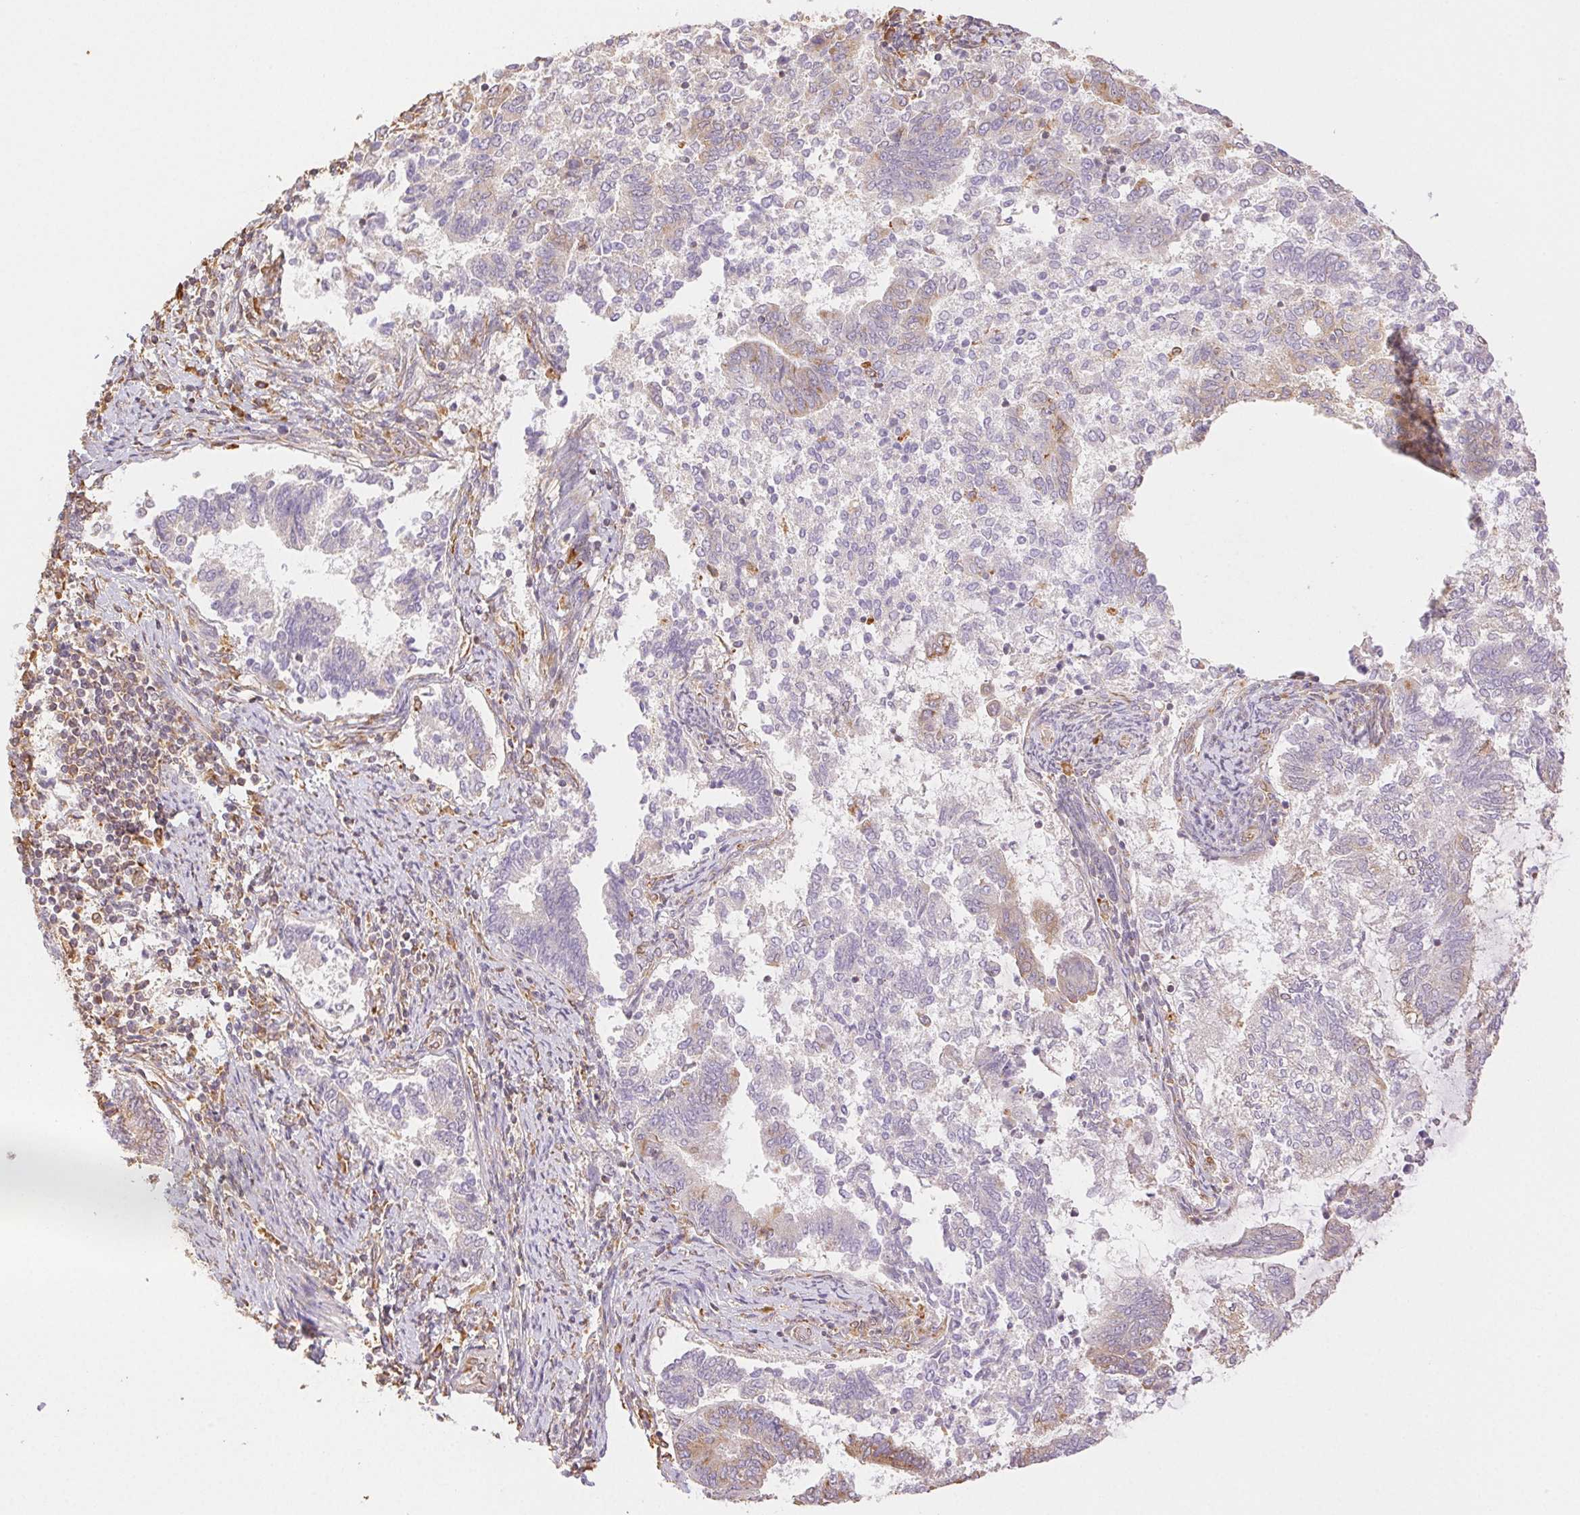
{"staining": {"intensity": "weak", "quantity": "<25%", "location": "cytoplasmic/membranous"}, "tissue": "endometrial cancer", "cell_type": "Tumor cells", "image_type": "cancer", "snomed": [{"axis": "morphology", "description": "Adenocarcinoma, NOS"}, {"axis": "topography", "description": "Endometrium"}], "caption": "The image shows no staining of tumor cells in endometrial cancer. (Brightfield microscopy of DAB (3,3'-diaminobenzidine) immunohistochemistry at high magnification).", "gene": "ENTREP1", "patient": {"sex": "female", "age": 65}}